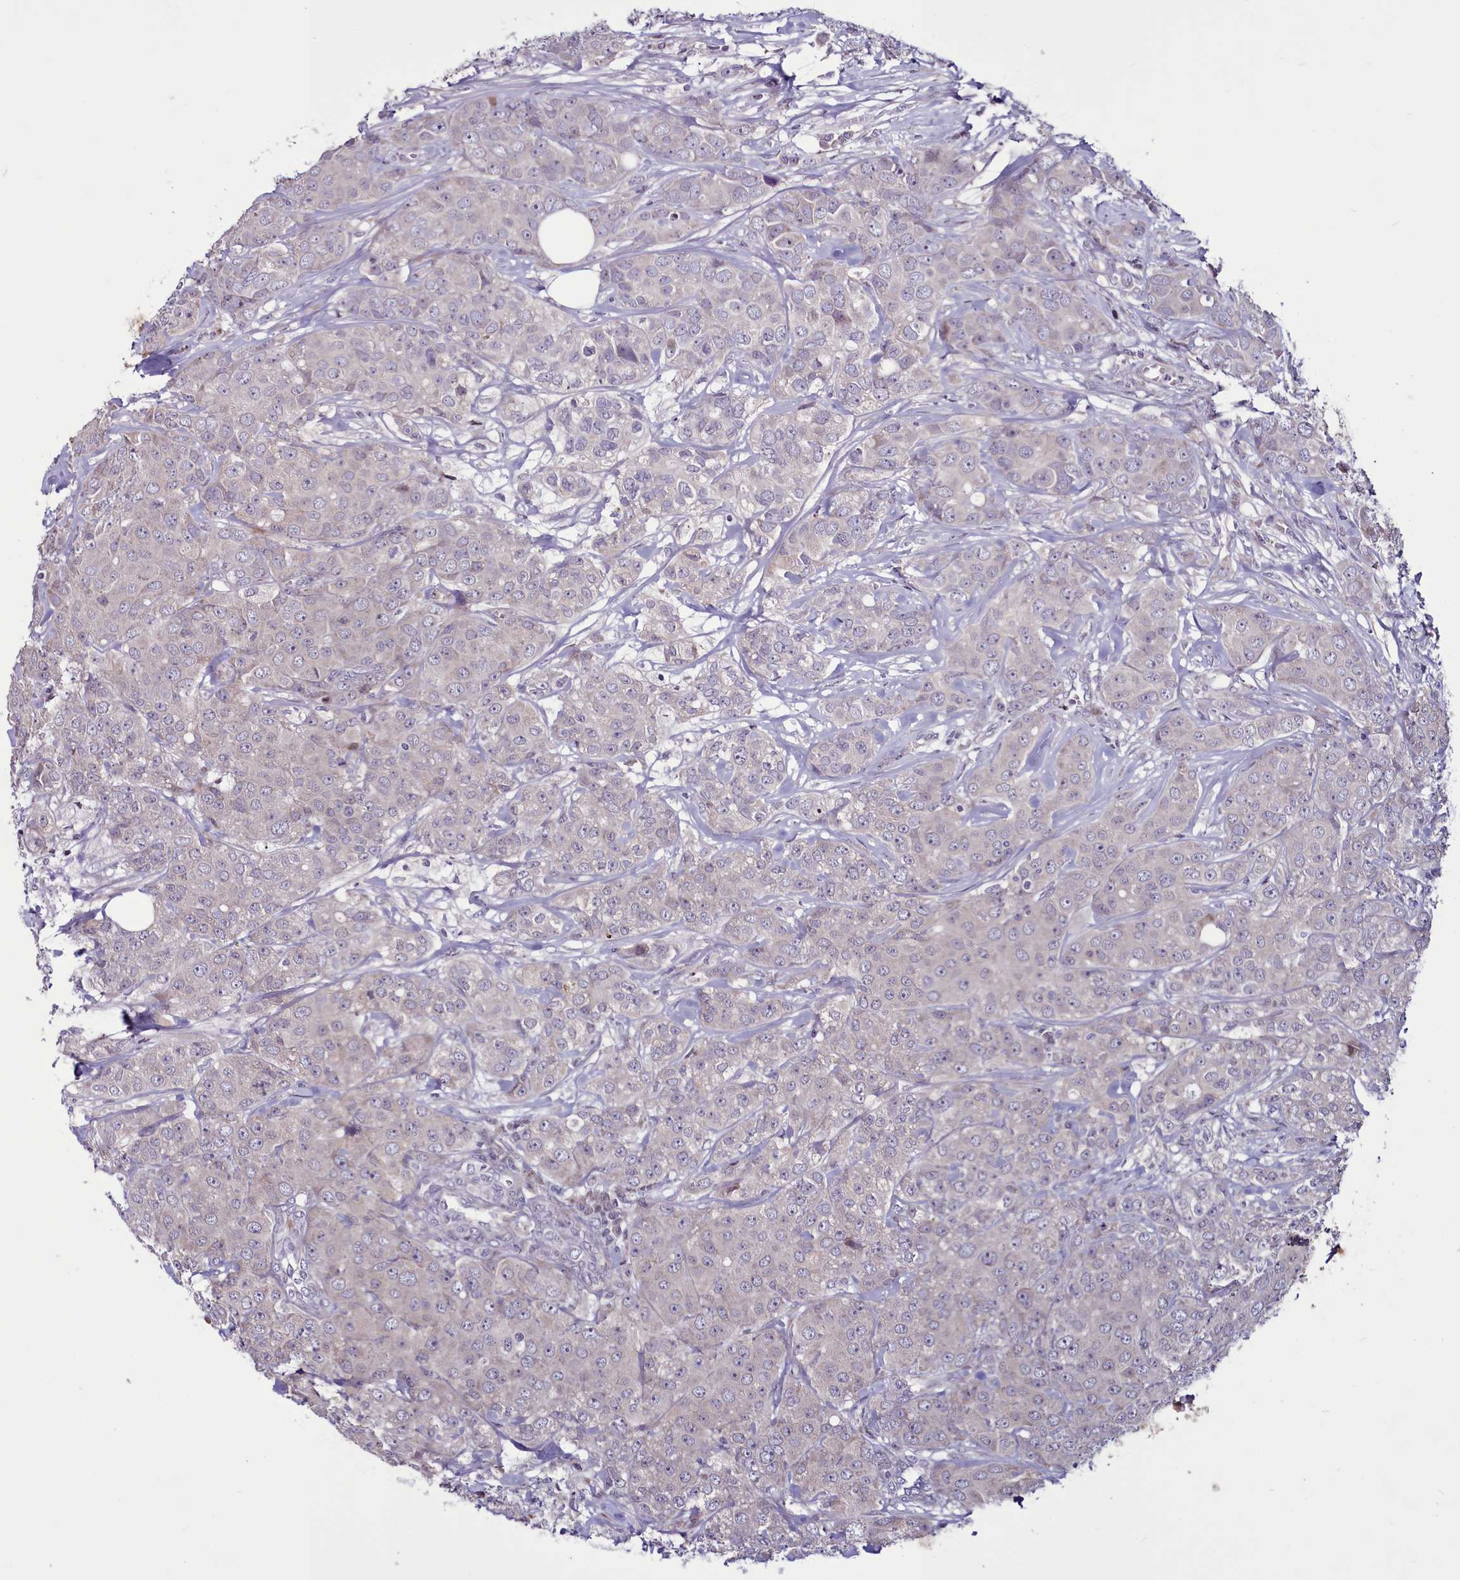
{"staining": {"intensity": "negative", "quantity": "none", "location": "none"}, "tissue": "breast cancer", "cell_type": "Tumor cells", "image_type": "cancer", "snomed": [{"axis": "morphology", "description": "Duct carcinoma"}, {"axis": "topography", "description": "Breast"}], "caption": "This micrograph is of breast cancer stained with immunohistochemistry (IHC) to label a protein in brown with the nuclei are counter-stained blue. There is no staining in tumor cells. Nuclei are stained in blue.", "gene": "WBP11", "patient": {"sex": "female", "age": 43}}